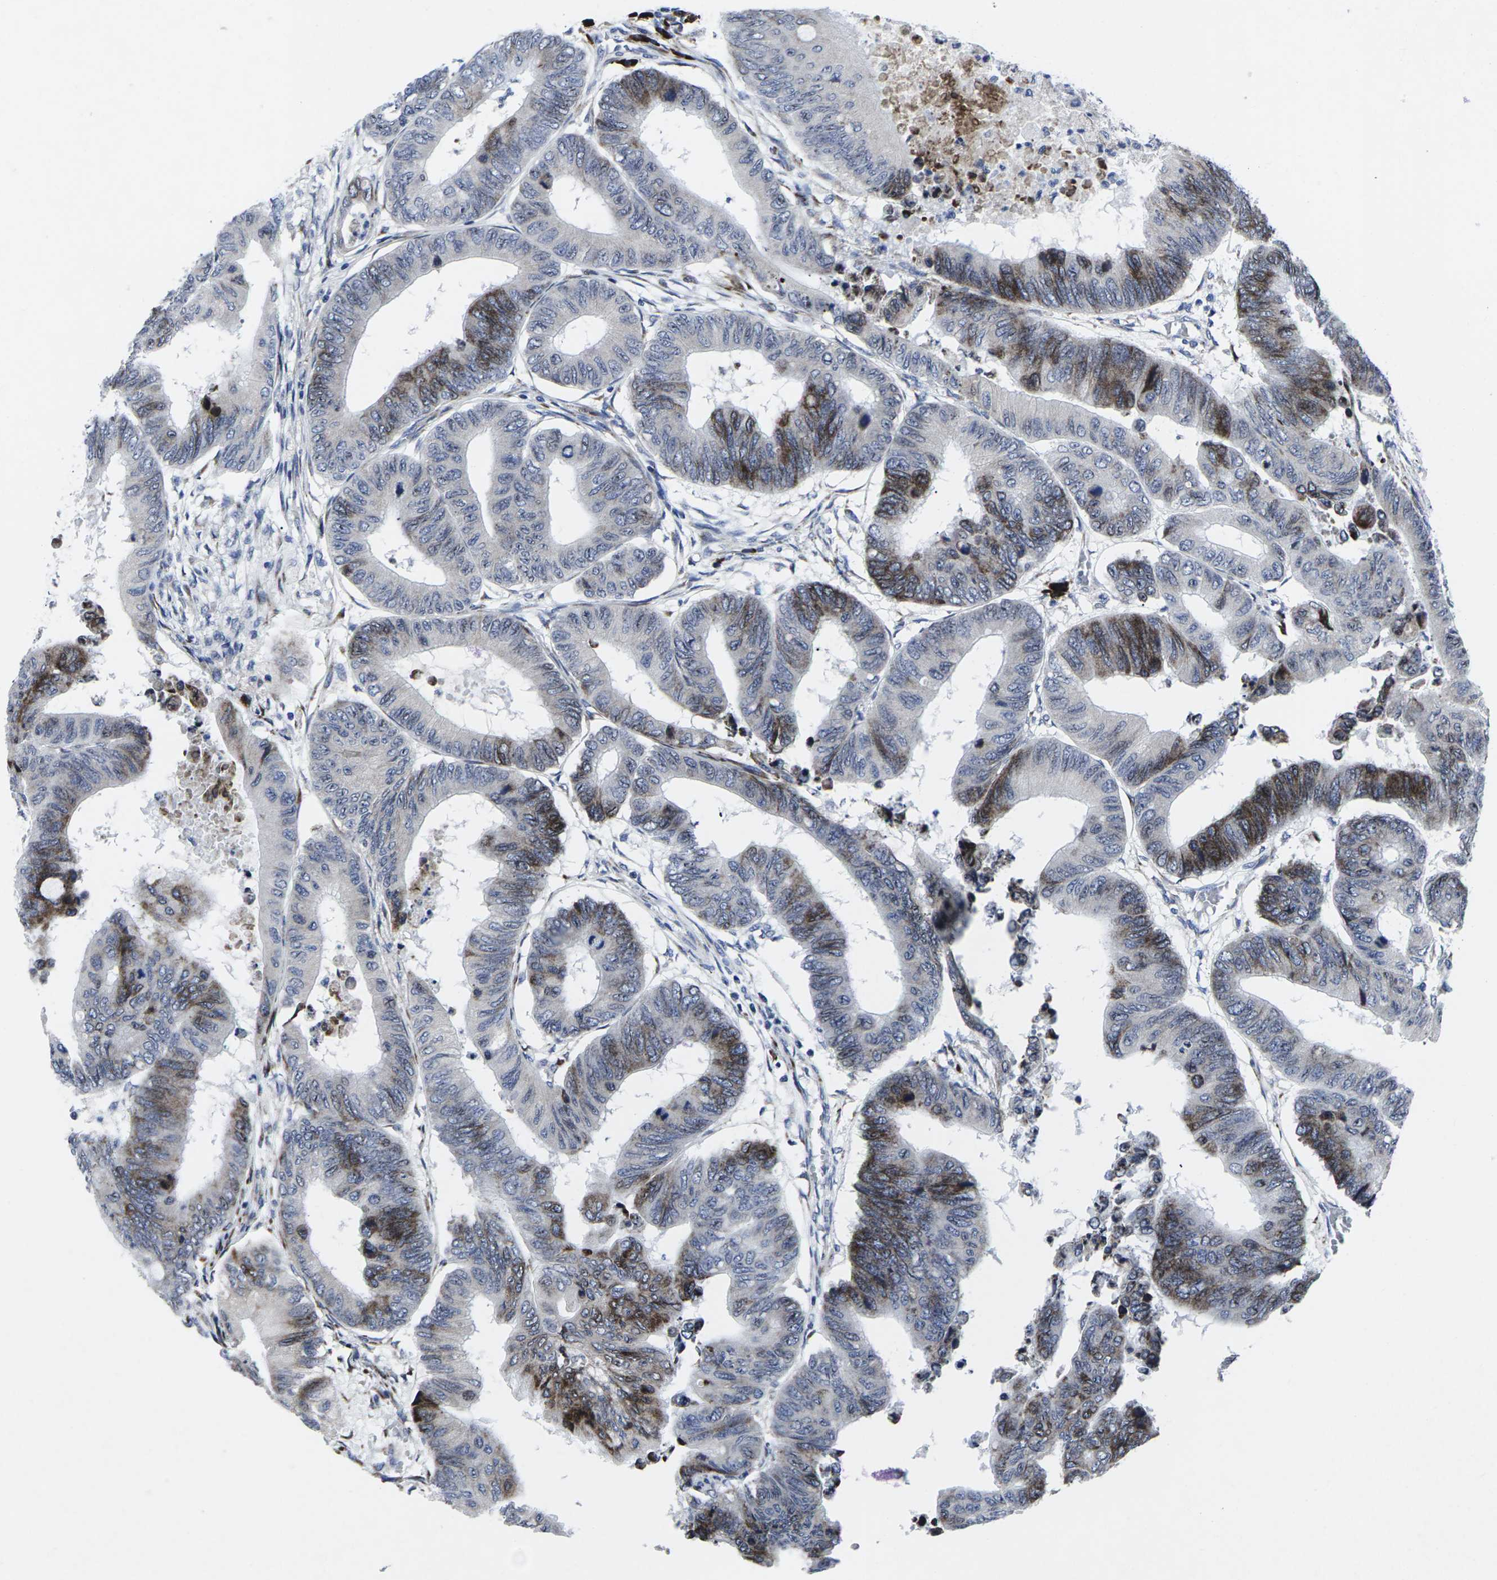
{"staining": {"intensity": "strong", "quantity": "<25%", "location": "cytoplasmic/membranous"}, "tissue": "colorectal cancer", "cell_type": "Tumor cells", "image_type": "cancer", "snomed": [{"axis": "morphology", "description": "Normal tissue, NOS"}, {"axis": "morphology", "description": "Adenocarcinoma, NOS"}, {"axis": "topography", "description": "Rectum"}, {"axis": "topography", "description": "Peripheral nerve tissue"}], "caption": "Immunohistochemical staining of human colorectal adenocarcinoma shows medium levels of strong cytoplasmic/membranous staining in approximately <25% of tumor cells. (IHC, brightfield microscopy, high magnification).", "gene": "RPN1", "patient": {"sex": "male", "age": 92}}